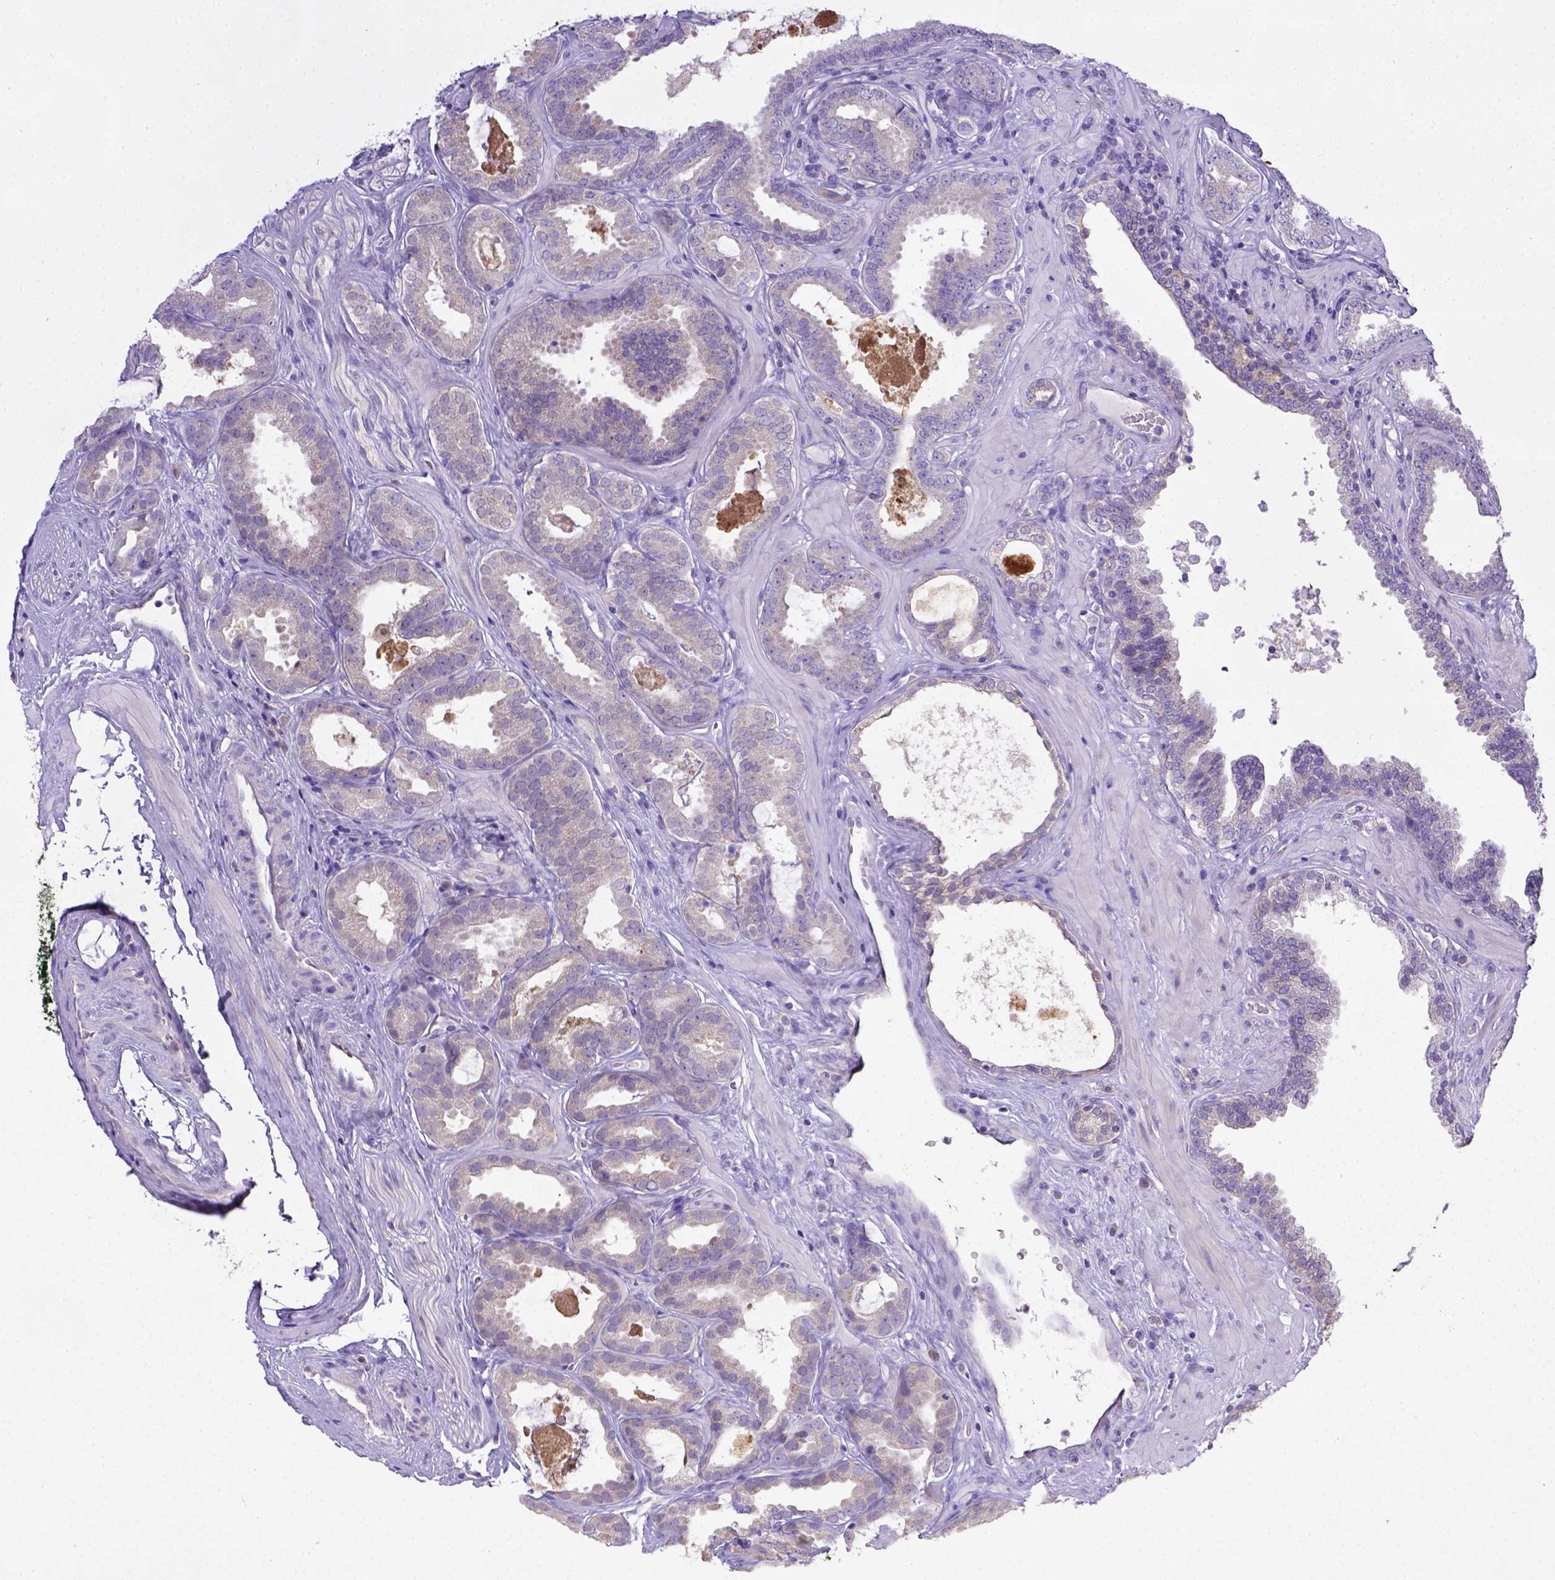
{"staining": {"intensity": "negative", "quantity": "none", "location": "none"}, "tissue": "prostate cancer", "cell_type": "Tumor cells", "image_type": "cancer", "snomed": [{"axis": "morphology", "description": "Adenocarcinoma, NOS"}, {"axis": "topography", "description": "Prostate"}], "caption": "Micrograph shows no protein staining in tumor cells of prostate cancer tissue.", "gene": "CD40", "patient": {"sex": "male", "age": 64}}